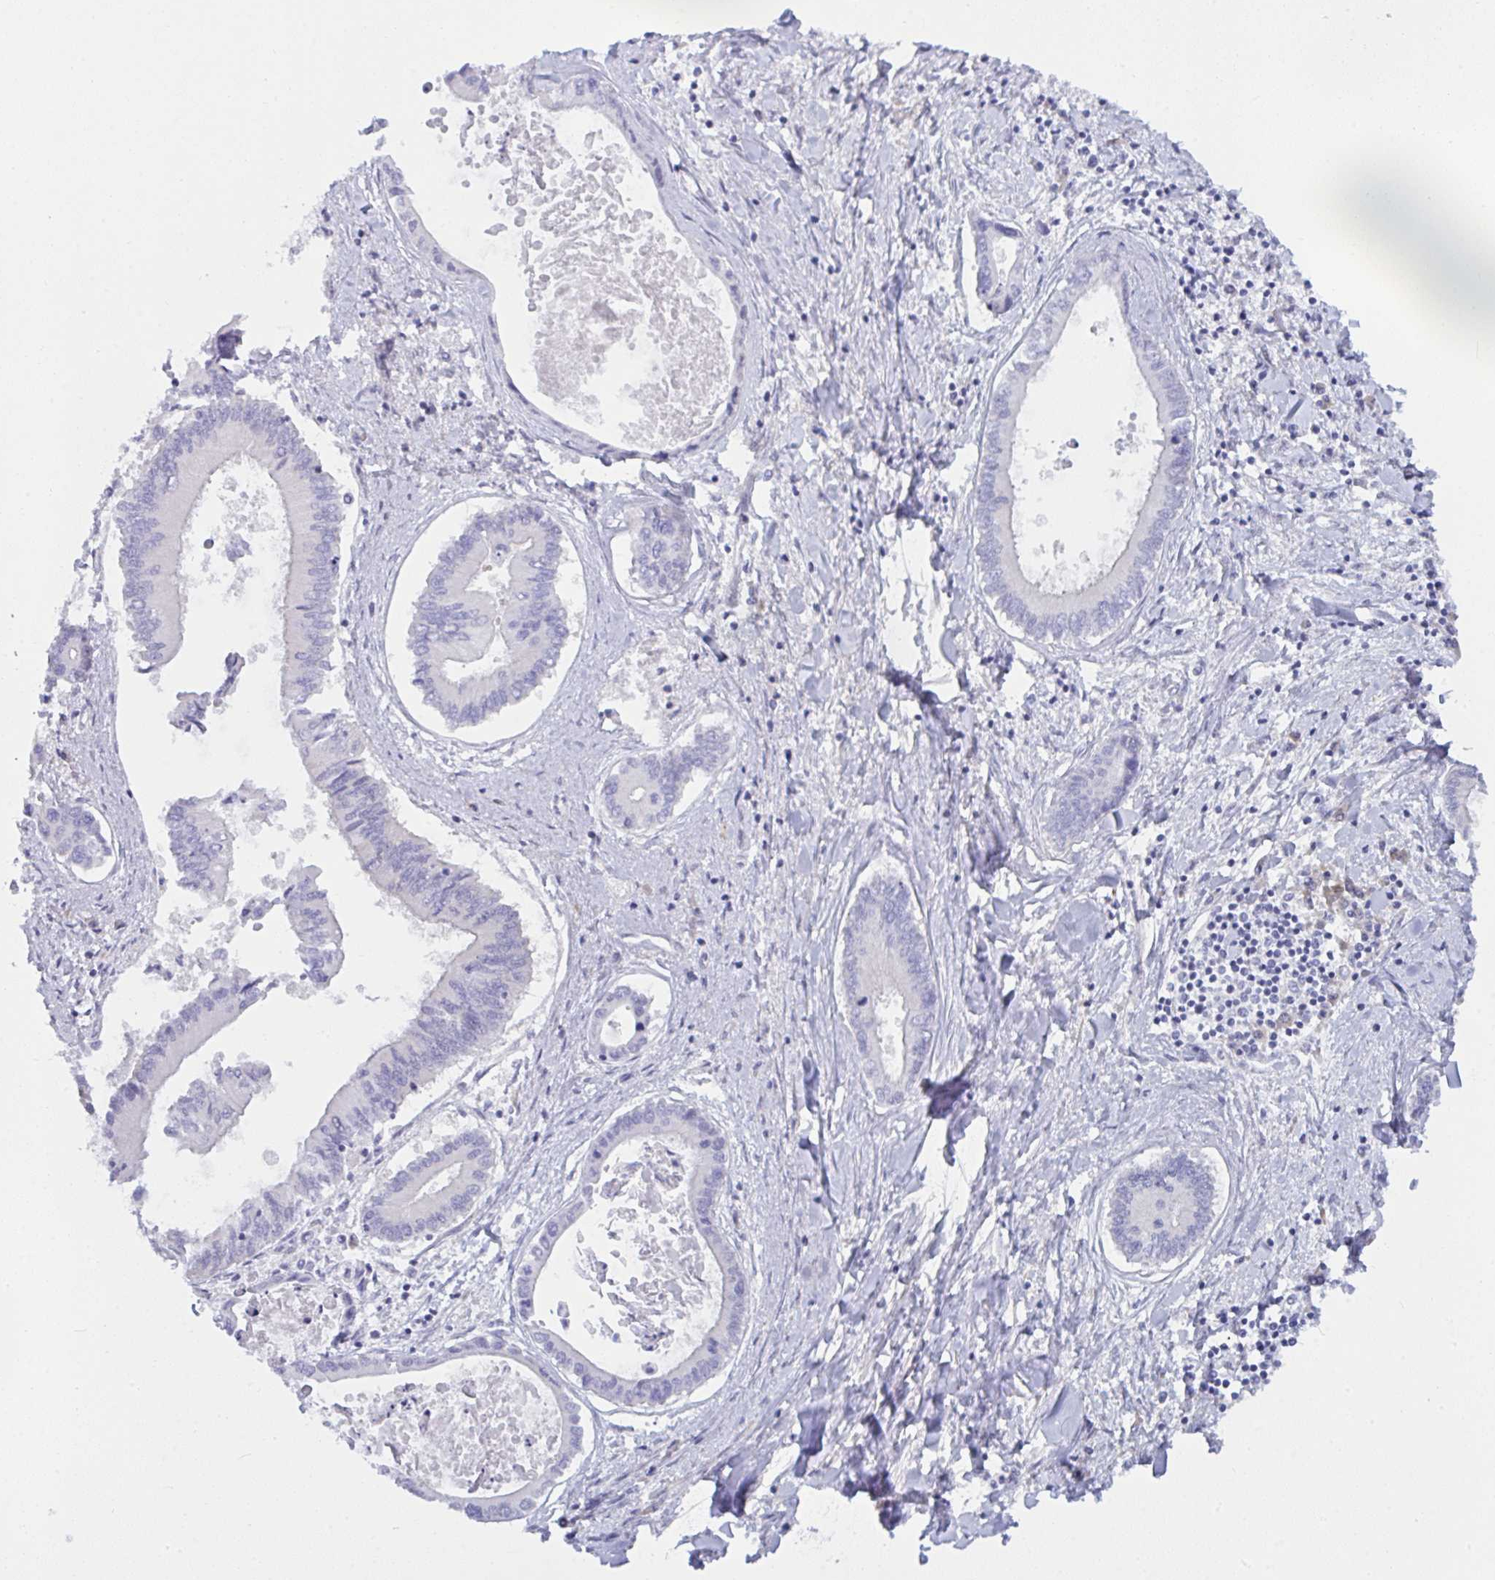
{"staining": {"intensity": "negative", "quantity": "none", "location": "none"}, "tissue": "liver cancer", "cell_type": "Tumor cells", "image_type": "cancer", "snomed": [{"axis": "morphology", "description": "Cholangiocarcinoma"}, {"axis": "topography", "description": "Liver"}], "caption": "High power microscopy photomicrograph of an immunohistochemistry micrograph of liver cancer (cholangiocarcinoma), revealing no significant staining in tumor cells.", "gene": "GAB1", "patient": {"sex": "male", "age": 66}}